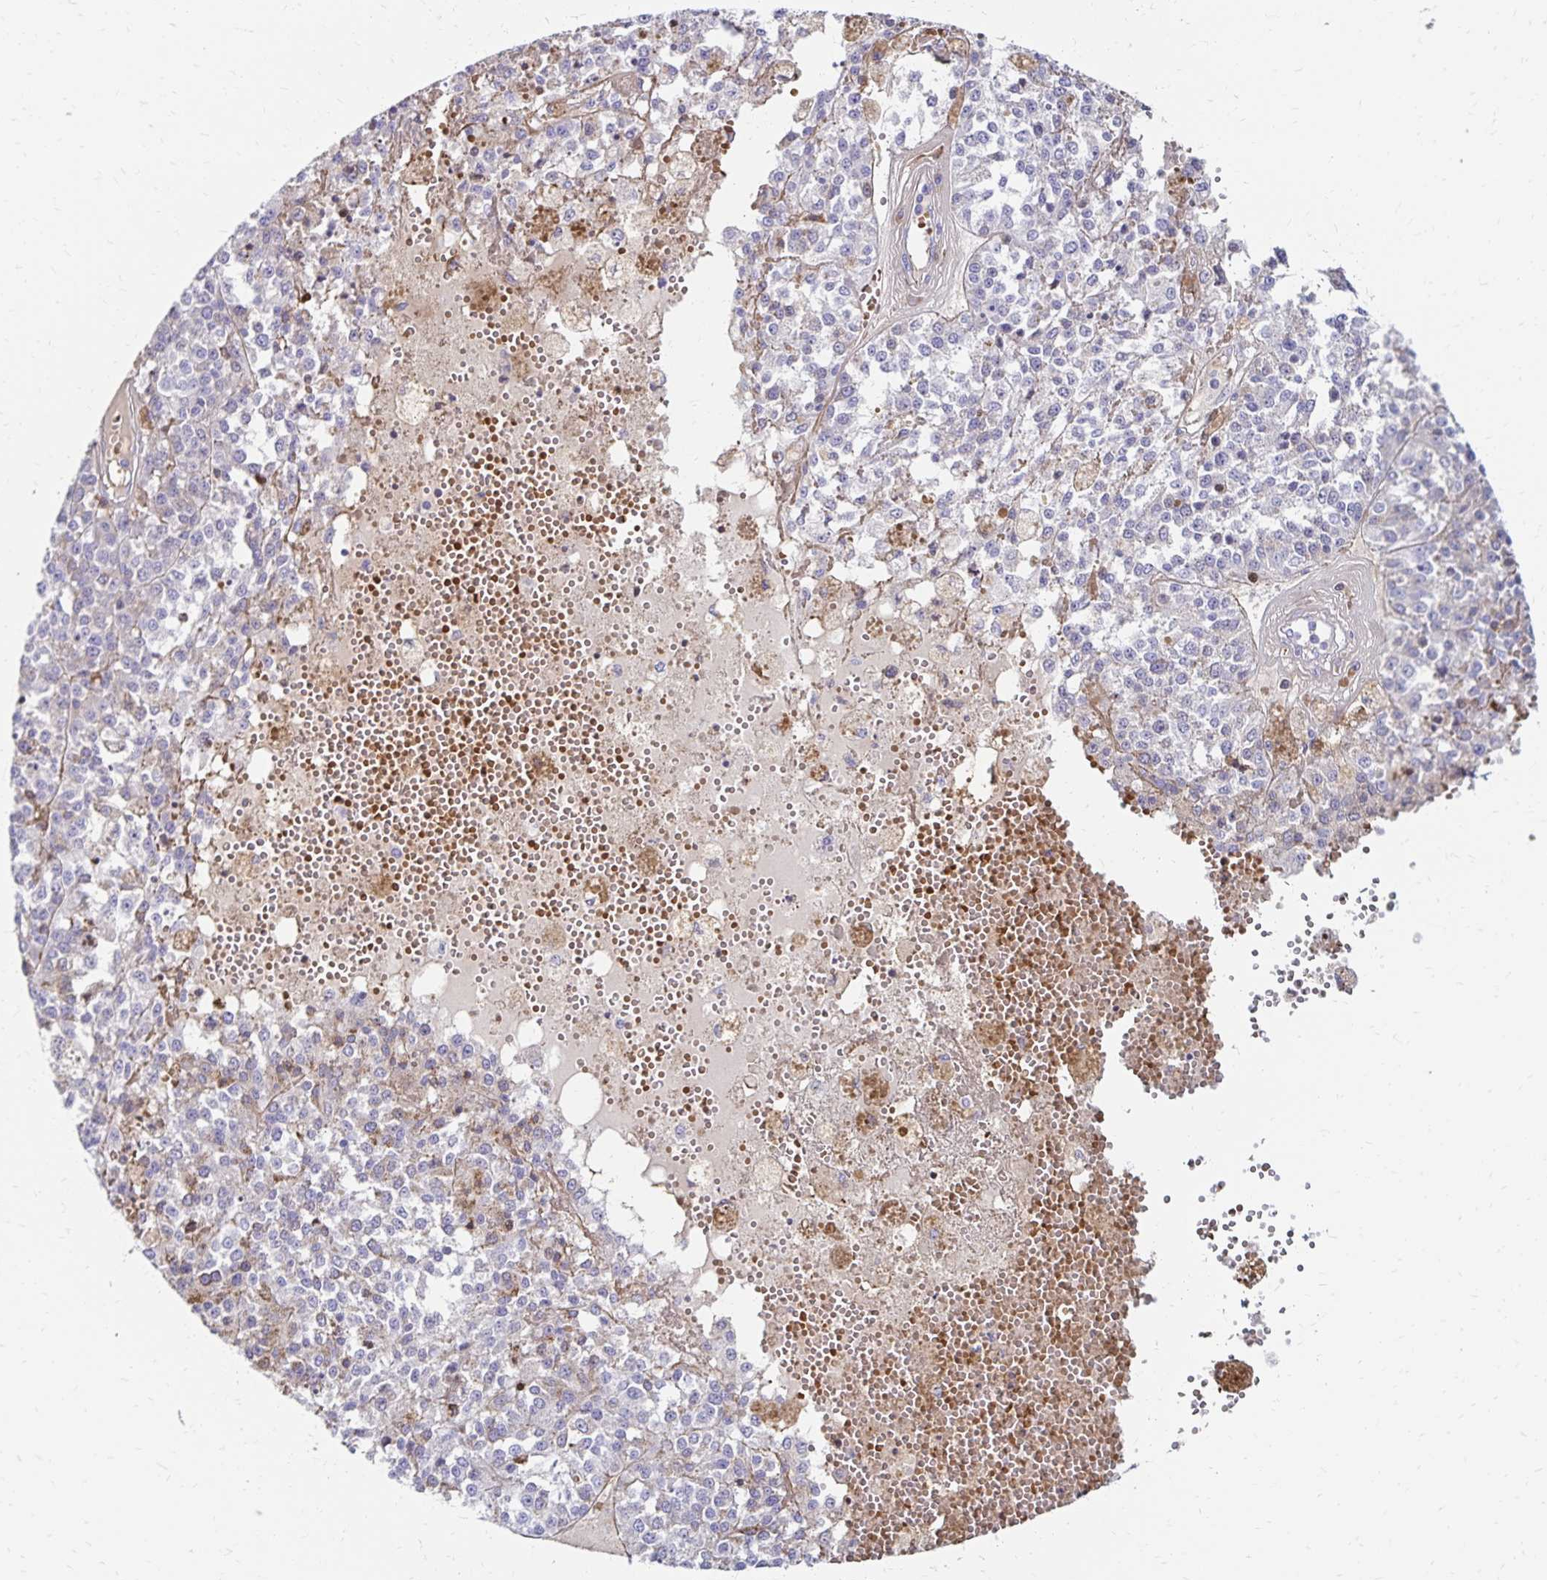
{"staining": {"intensity": "negative", "quantity": "none", "location": "none"}, "tissue": "melanoma", "cell_type": "Tumor cells", "image_type": "cancer", "snomed": [{"axis": "morphology", "description": "Malignant melanoma, Metastatic site"}, {"axis": "topography", "description": "Lymph node"}], "caption": "Tumor cells show no significant staining in melanoma.", "gene": "NECAP1", "patient": {"sex": "female", "age": 64}}